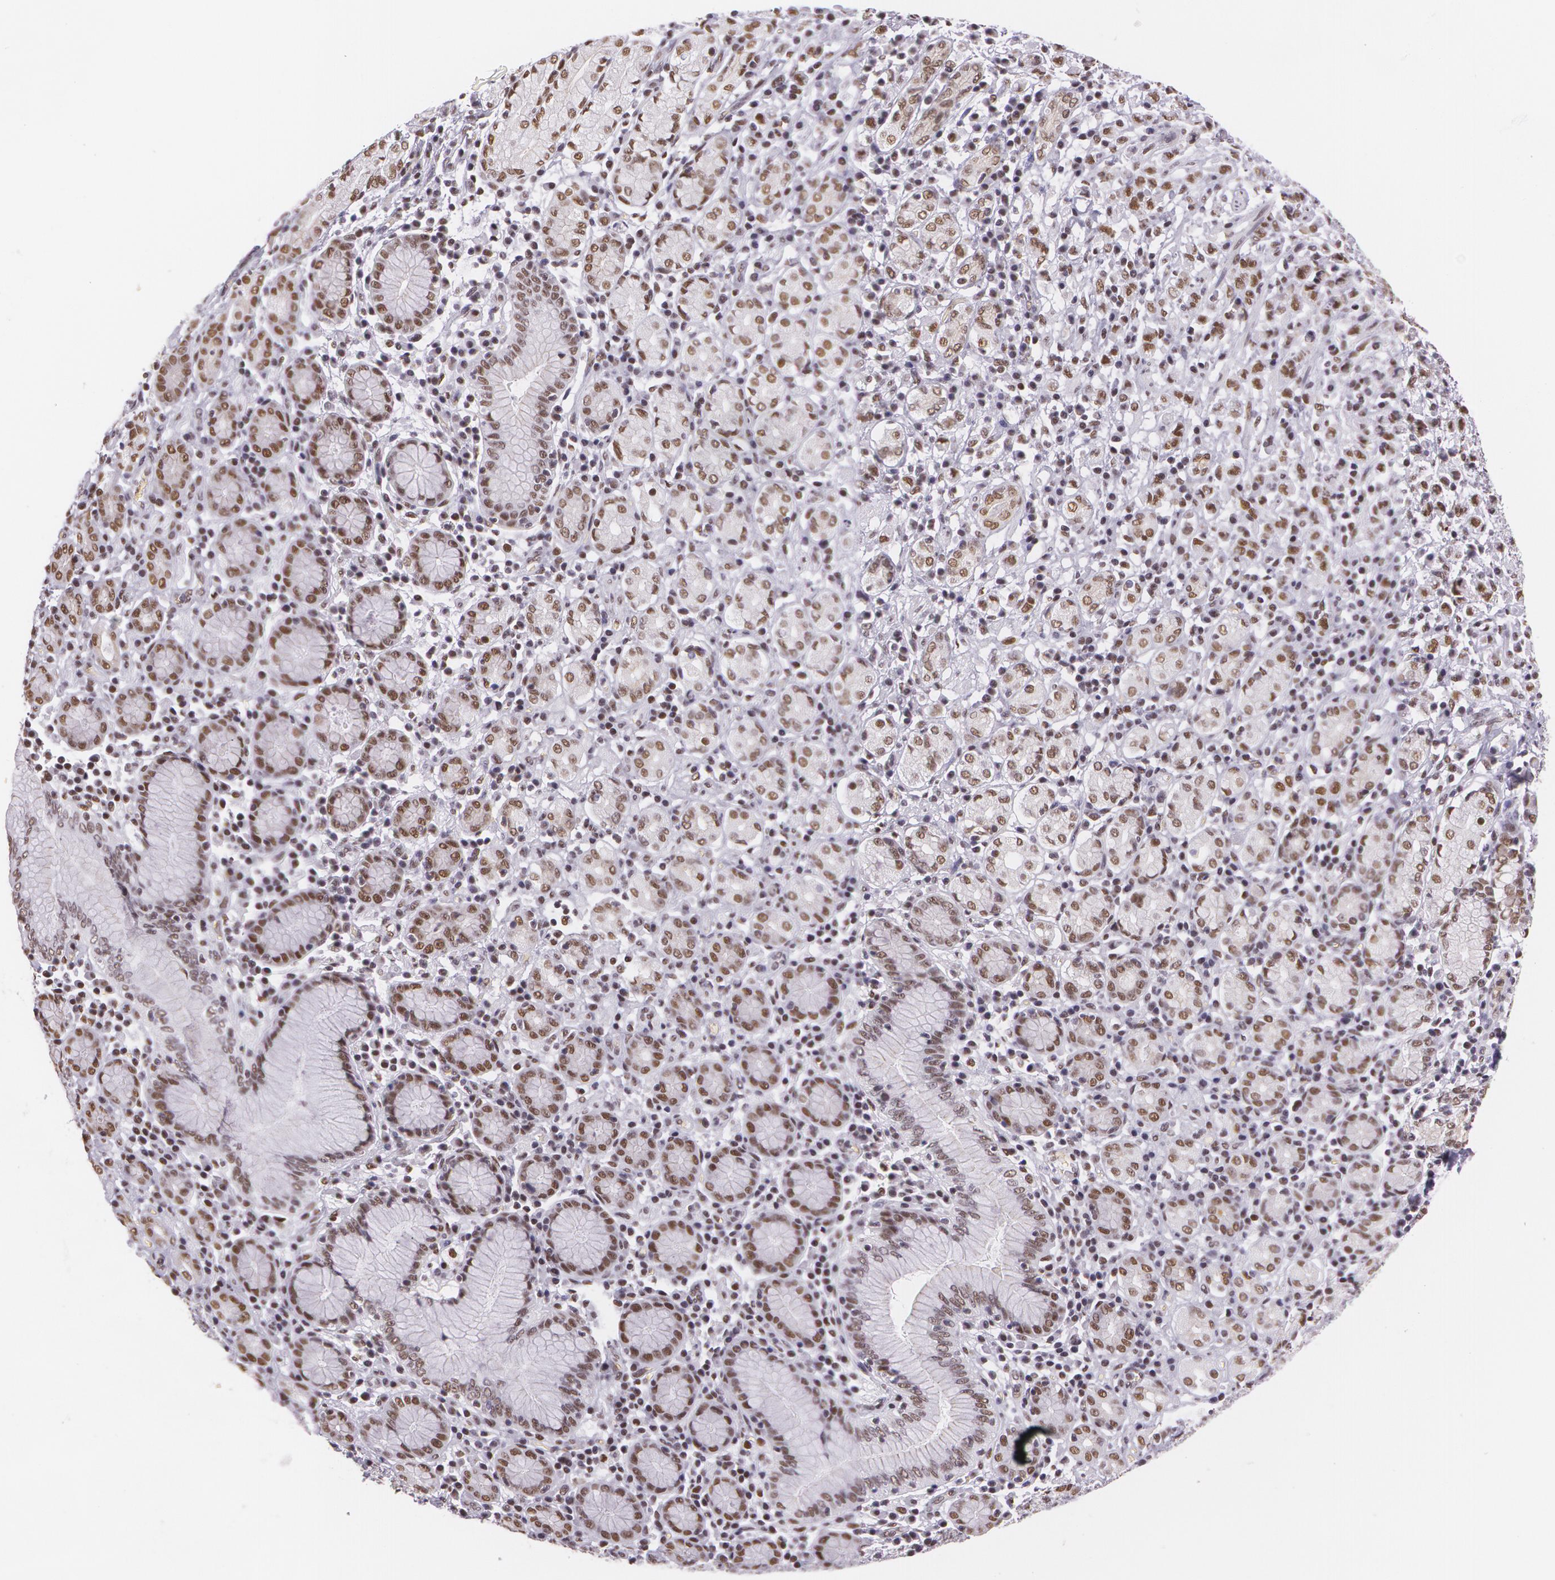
{"staining": {"intensity": "moderate", "quantity": "25%-75%", "location": "nuclear"}, "tissue": "stomach cancer", "cell_type": "Tumor cells", "image_type": "cancer", "snomed": [{"axis": "morphology", "description": "Adenocarcinoma, NOS"}, {"axis": "topography", "description": "Stomach, lower"}], "caption": "This image demonstrates immunohistochemistry (IHC) staining of human stomach adenocarcinoma, with medium moderate nuclear staining in approximately 25%-75% of tumor cells.", "gene": "NBN", "patient": {"sex": "male", "age": 88}}